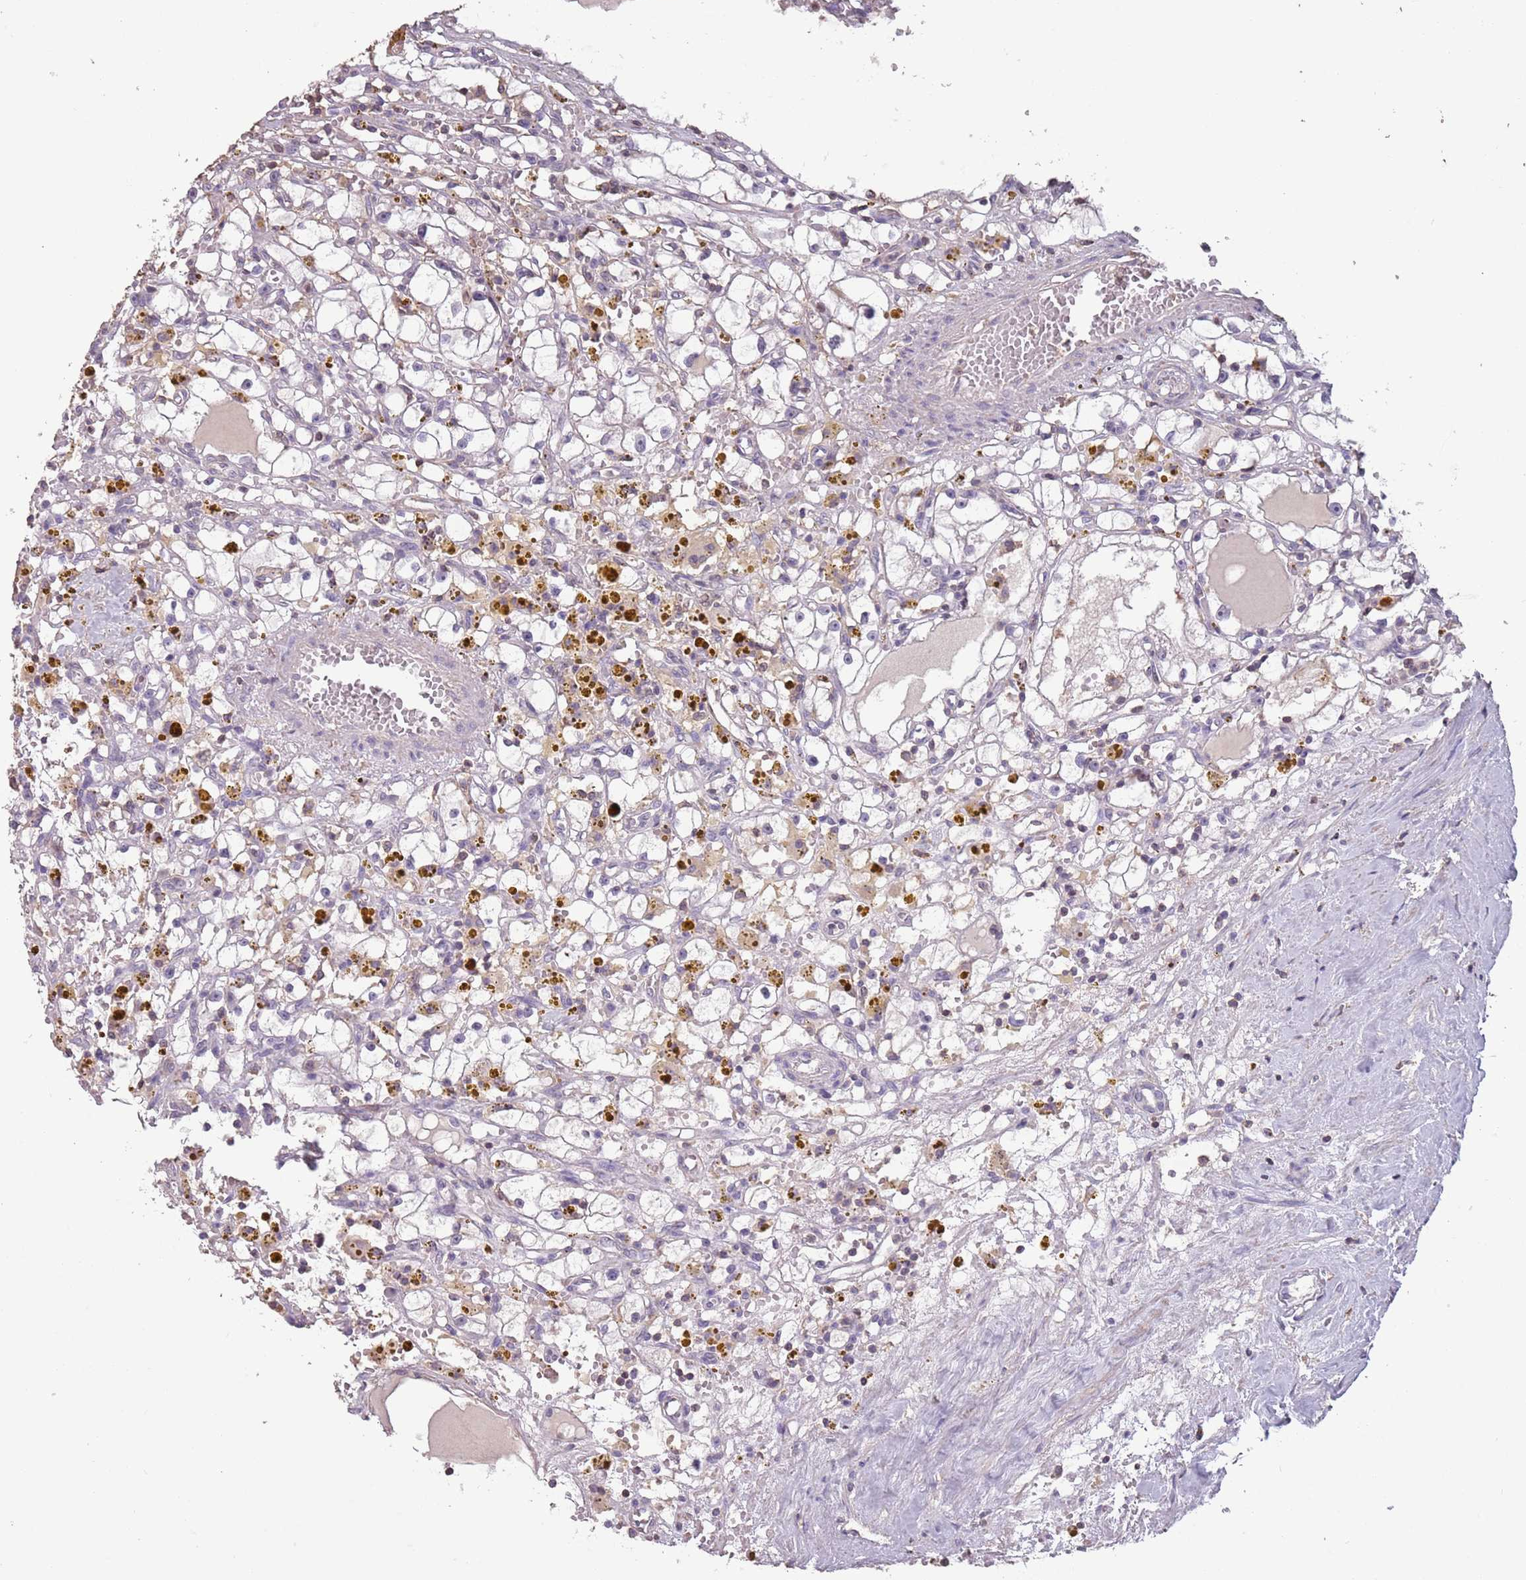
{"staining": {"intensity": "negative", "quantity": "none", "location": "none"}, "tissue": "renal cancer", "cell_type": "Tumor cells", "image_type": "cancer", "snomed": [{"axis": "morphology", "description": "Adenocarcinoma, NOS"}, {"axis": "topography", "description": "Kidney"}], "caption": "This micrograph is of adenocarcinoma (renal) stained with immunohistochemistry (IHC) to label a protein in brown with the nuclei are counter-stained blue. There is no positivity in tumor cells. (Brightfield microscopy of DAB (3,3'-diaminobenzidine) immunohistochemistry at high magnification).", "gene": "SUN5", "patient": {"sex": "male", "age": 56}}